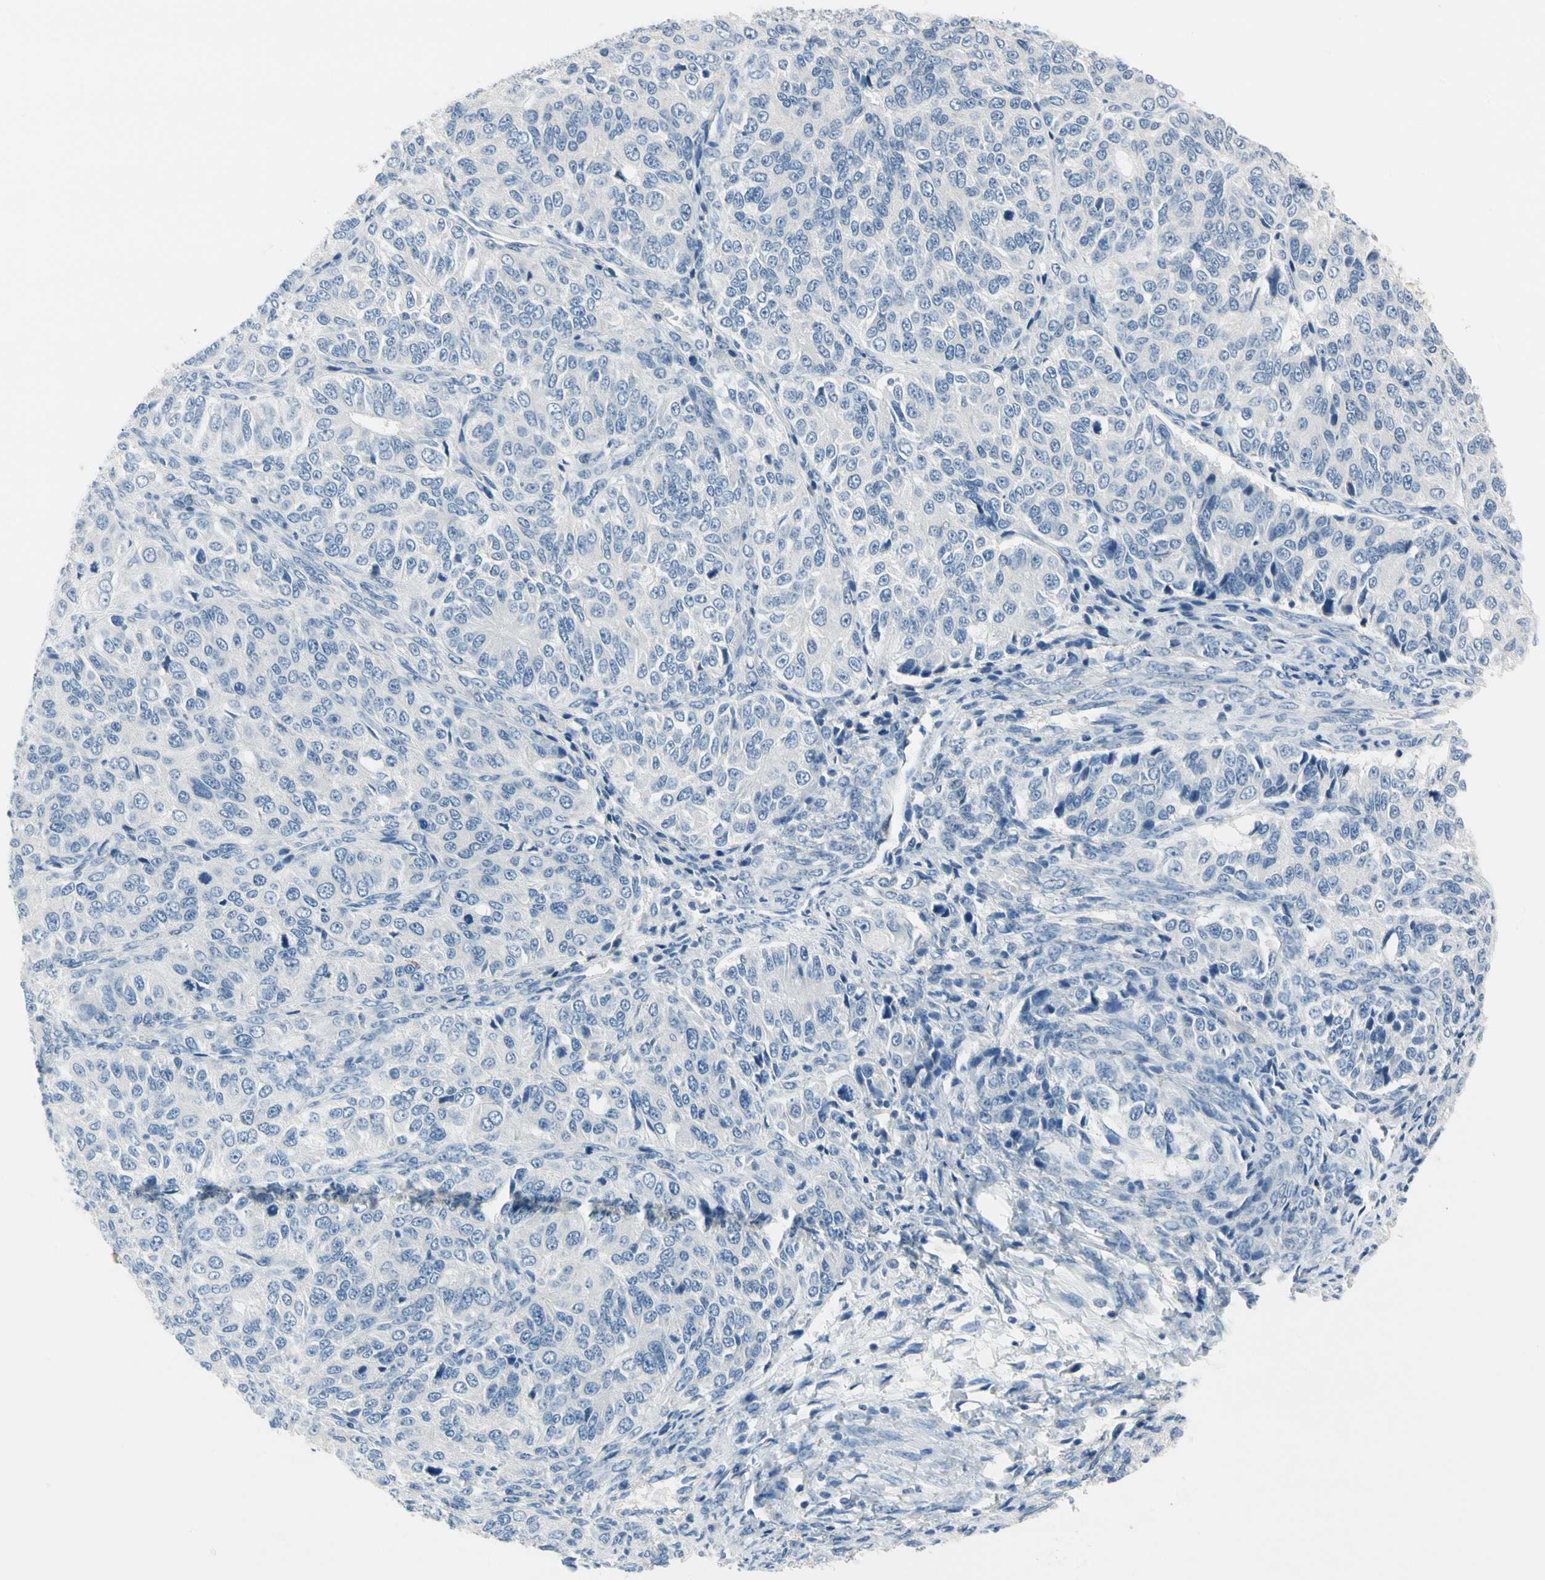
{"staining": {"intensity": "negative", "quantity": "none", "location": "none"}, "tissue": "ovarian cancer", "cell_type": "Tumor cells", "image_type": "cancer", "snomed": [{"axis": "morphology", "description": "Carcinoma, endometroid"}, {"axis": "topography", "description": "Ovary"}], "caption": "Immunohistochemistry (IHC) micrograph of human endometroid carcinoma (ovarian) stained for a protein (brown), which exhibits no positivity in tumor cells. (DAB IHC with hematoxylin counter stain).", "gene": "NFATC2", "patient": {"sex": "female", "age": 51}}